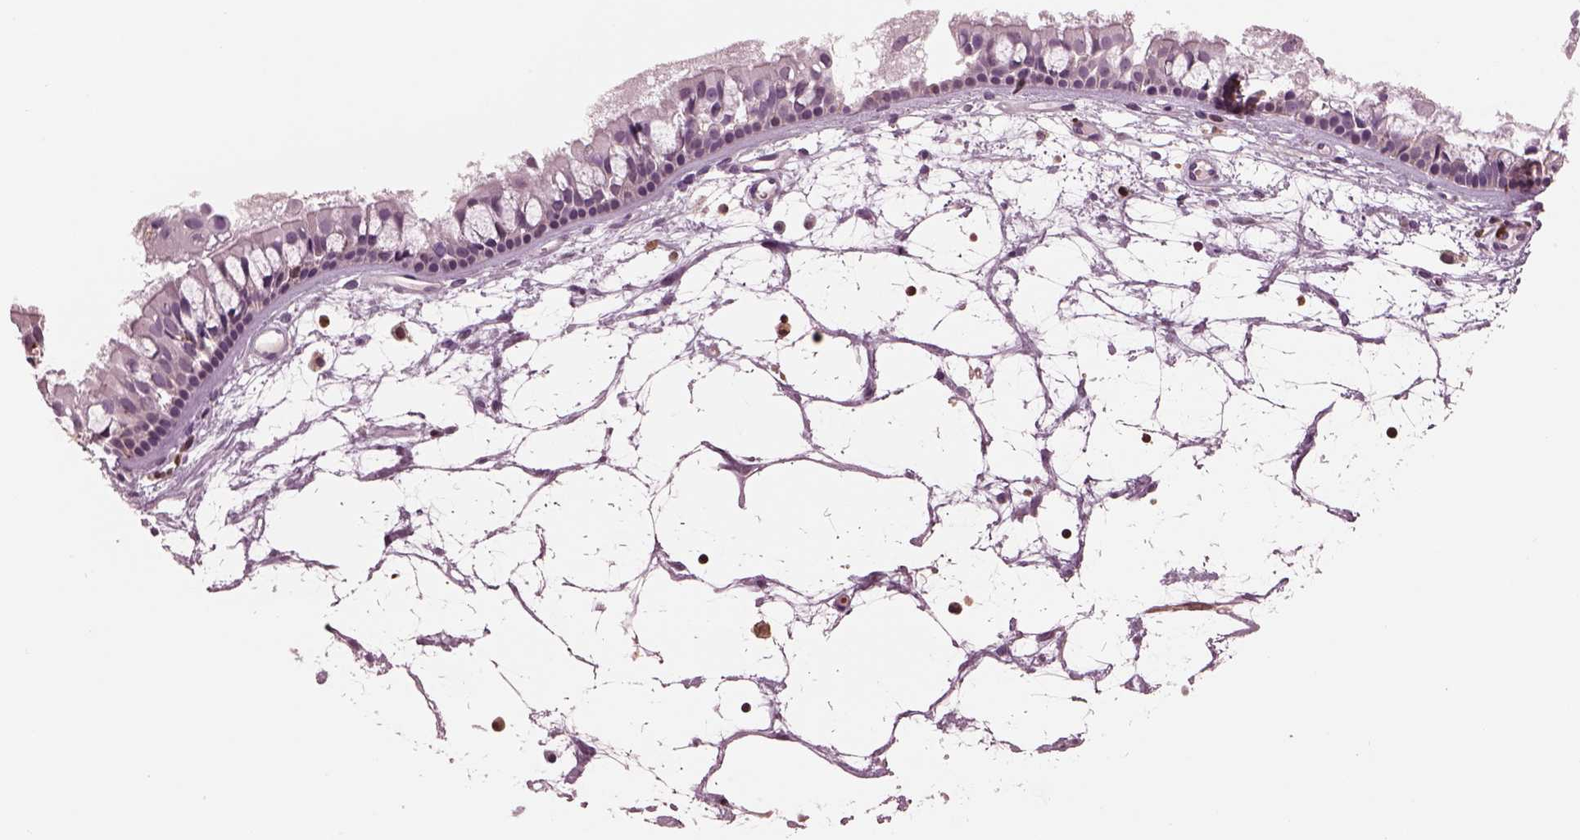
{"staining": {"intensity": "negative", "quantity": "none", "location": "none"}, "tissue": "nasopharynx", "cell_type": "Respiratory epithelial cells", "image_type": "normal", "snomed": [{"axis": "morphology", "description": "Normal tissue, NOS"}, {"axis": "topography", "description": "Nasopharynx"}], "caption": "This is a micrograph of immunohistochemistry staining of benign nasopharynx, which shows no positivity in respiratory epithelial cells. The staining was performed using DAB to visualize the protein expression in brown, while the nuclei were stained in blue with hematoxylin (Magnification: 20x).", "gene": "IL31RA", "patient": {"sex": "female", "age": 68}}